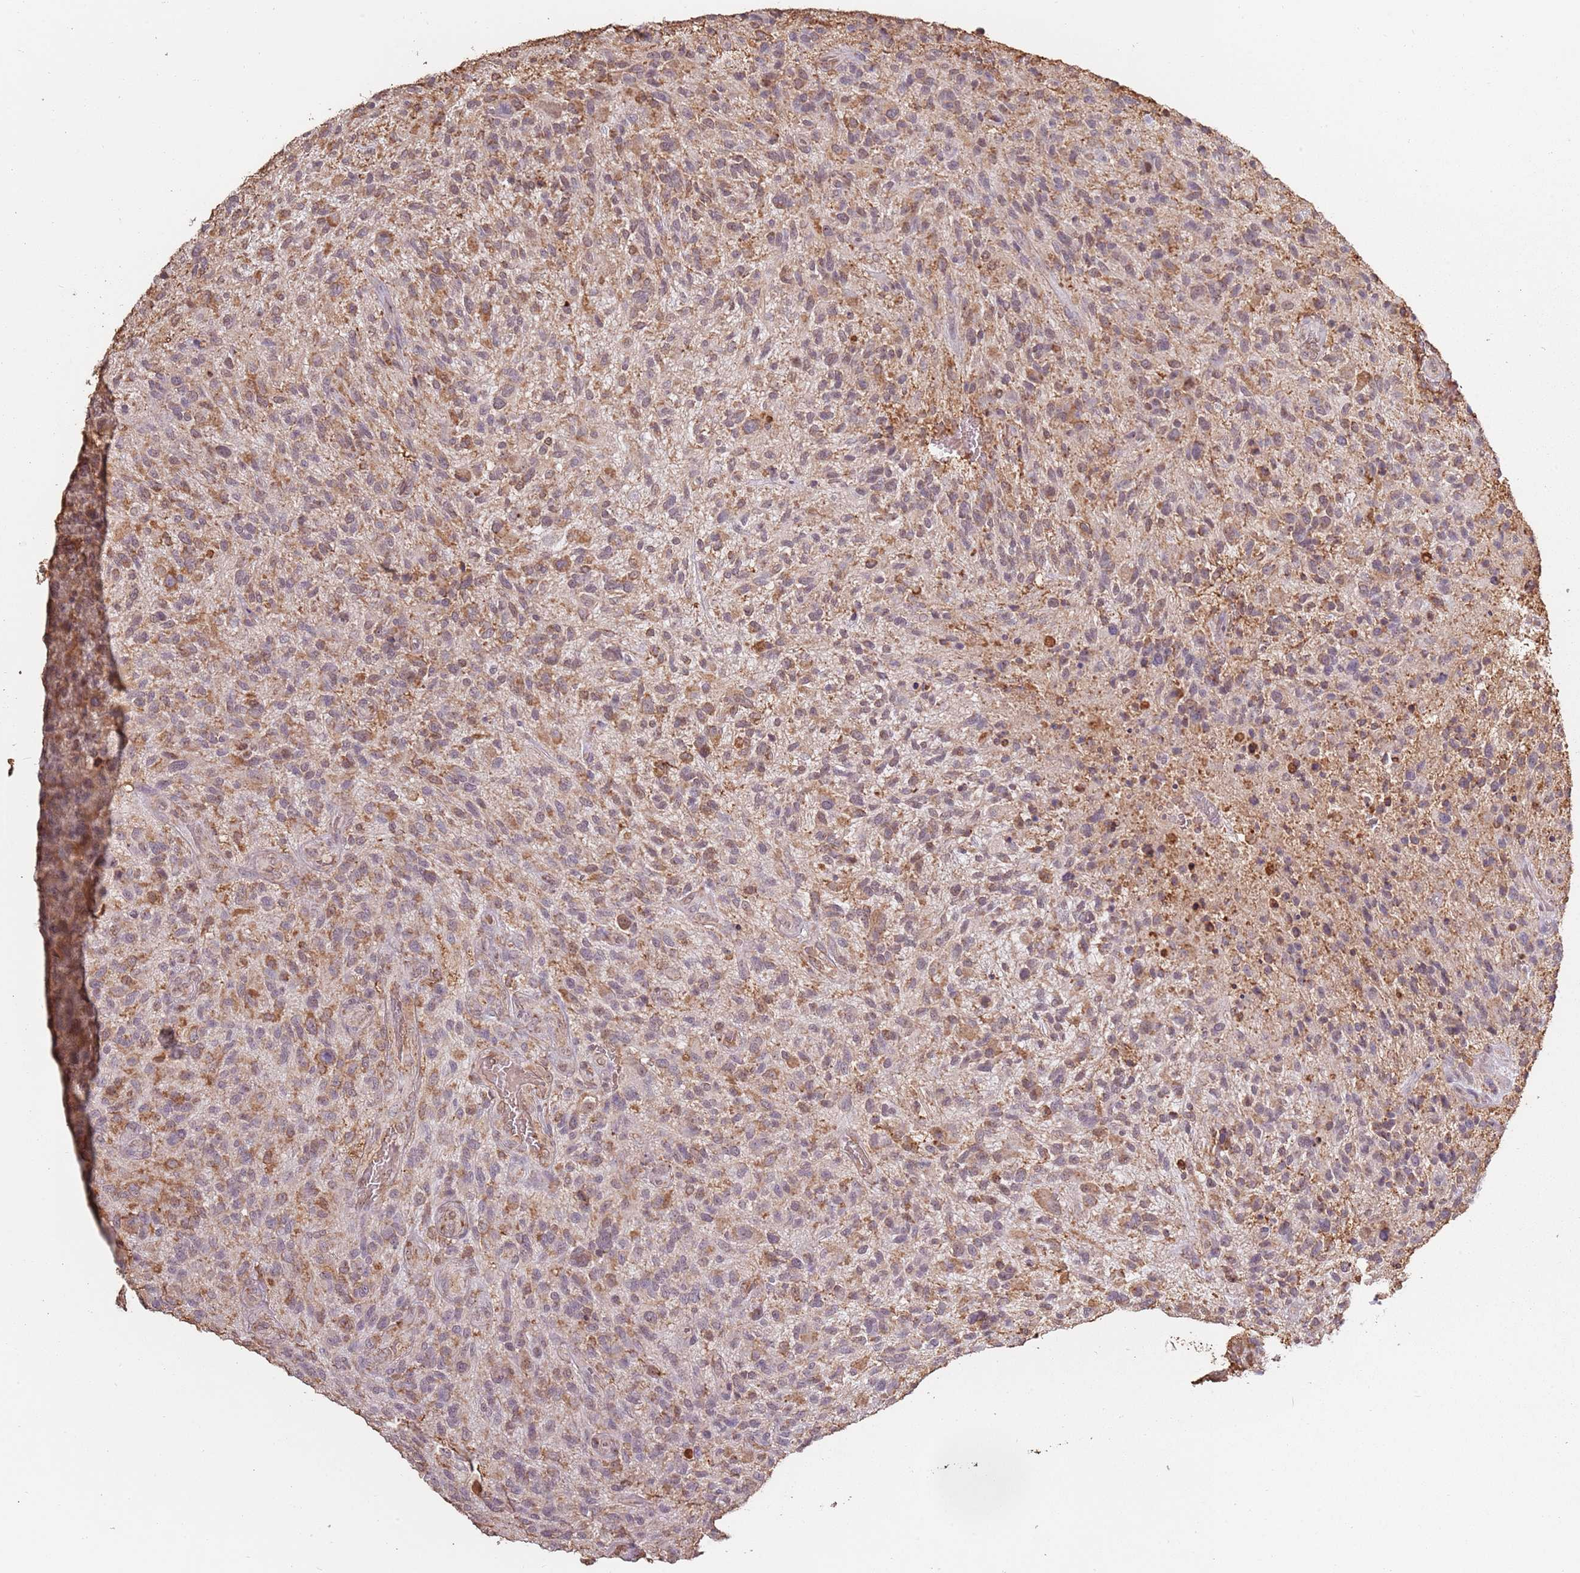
{"staining": {"intensity": "moderate", "quantity": "25%-75%", "location": "cytoplasmic/membranous"}, "tissue": "glioma", "cell_type": "Tumor cells", "image_type": "cancer", "snomed": [{"axis": "morphology", "description": "Glioma, malignant, High grade"}, {"axis": "topography", "description": "Brain"}], "caption": "Protein staining exhibits moderate cytoplasmic/membranous positivity in approximately 25%-75% of tumor cells in malignant glioma (high-grade).", "gene": "ATOSB", "patient": {"sex": "male", "age": 47}}